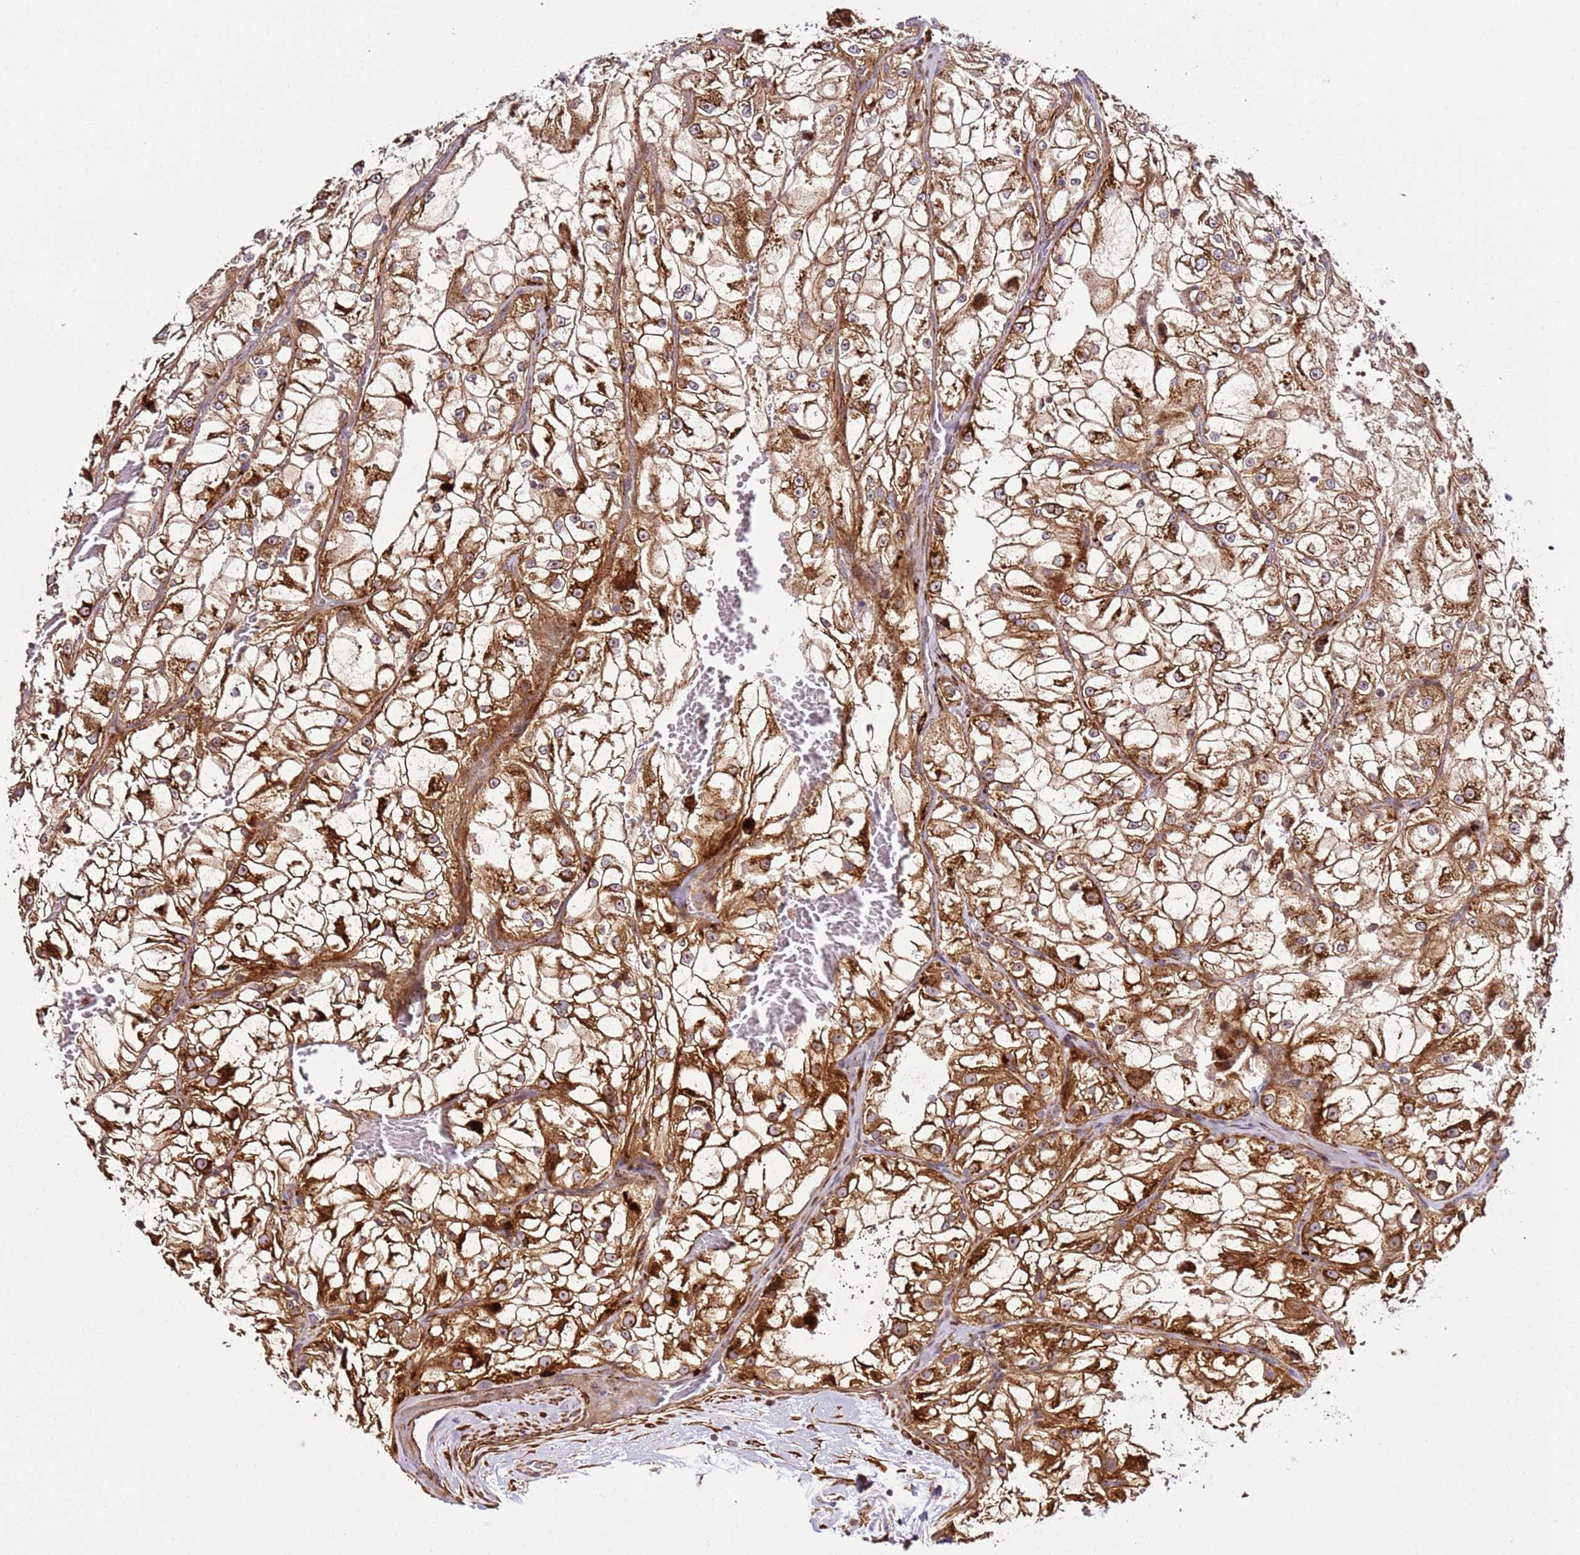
{"staining": {"intensity": "moderate", "quantity": "25%-75%", "location": "cytoplasmic/membranous"}, "tissue": "renal cancer", "cell_type": "Tumor cells", "image_type": "cancer", "snomed": [{"axis": "morphology", "description": "Adenocarcinoma, NOS"}, {"axis": "topography", "description": "Kidney"}], "caption": "A histopathology image of renal cancer stained for a protein exhibits moderate cytoplasmic/membranous brown staining in tumor cells.", "gene": "PVRIG", "patient": {"sex": "female", "age": 72}}